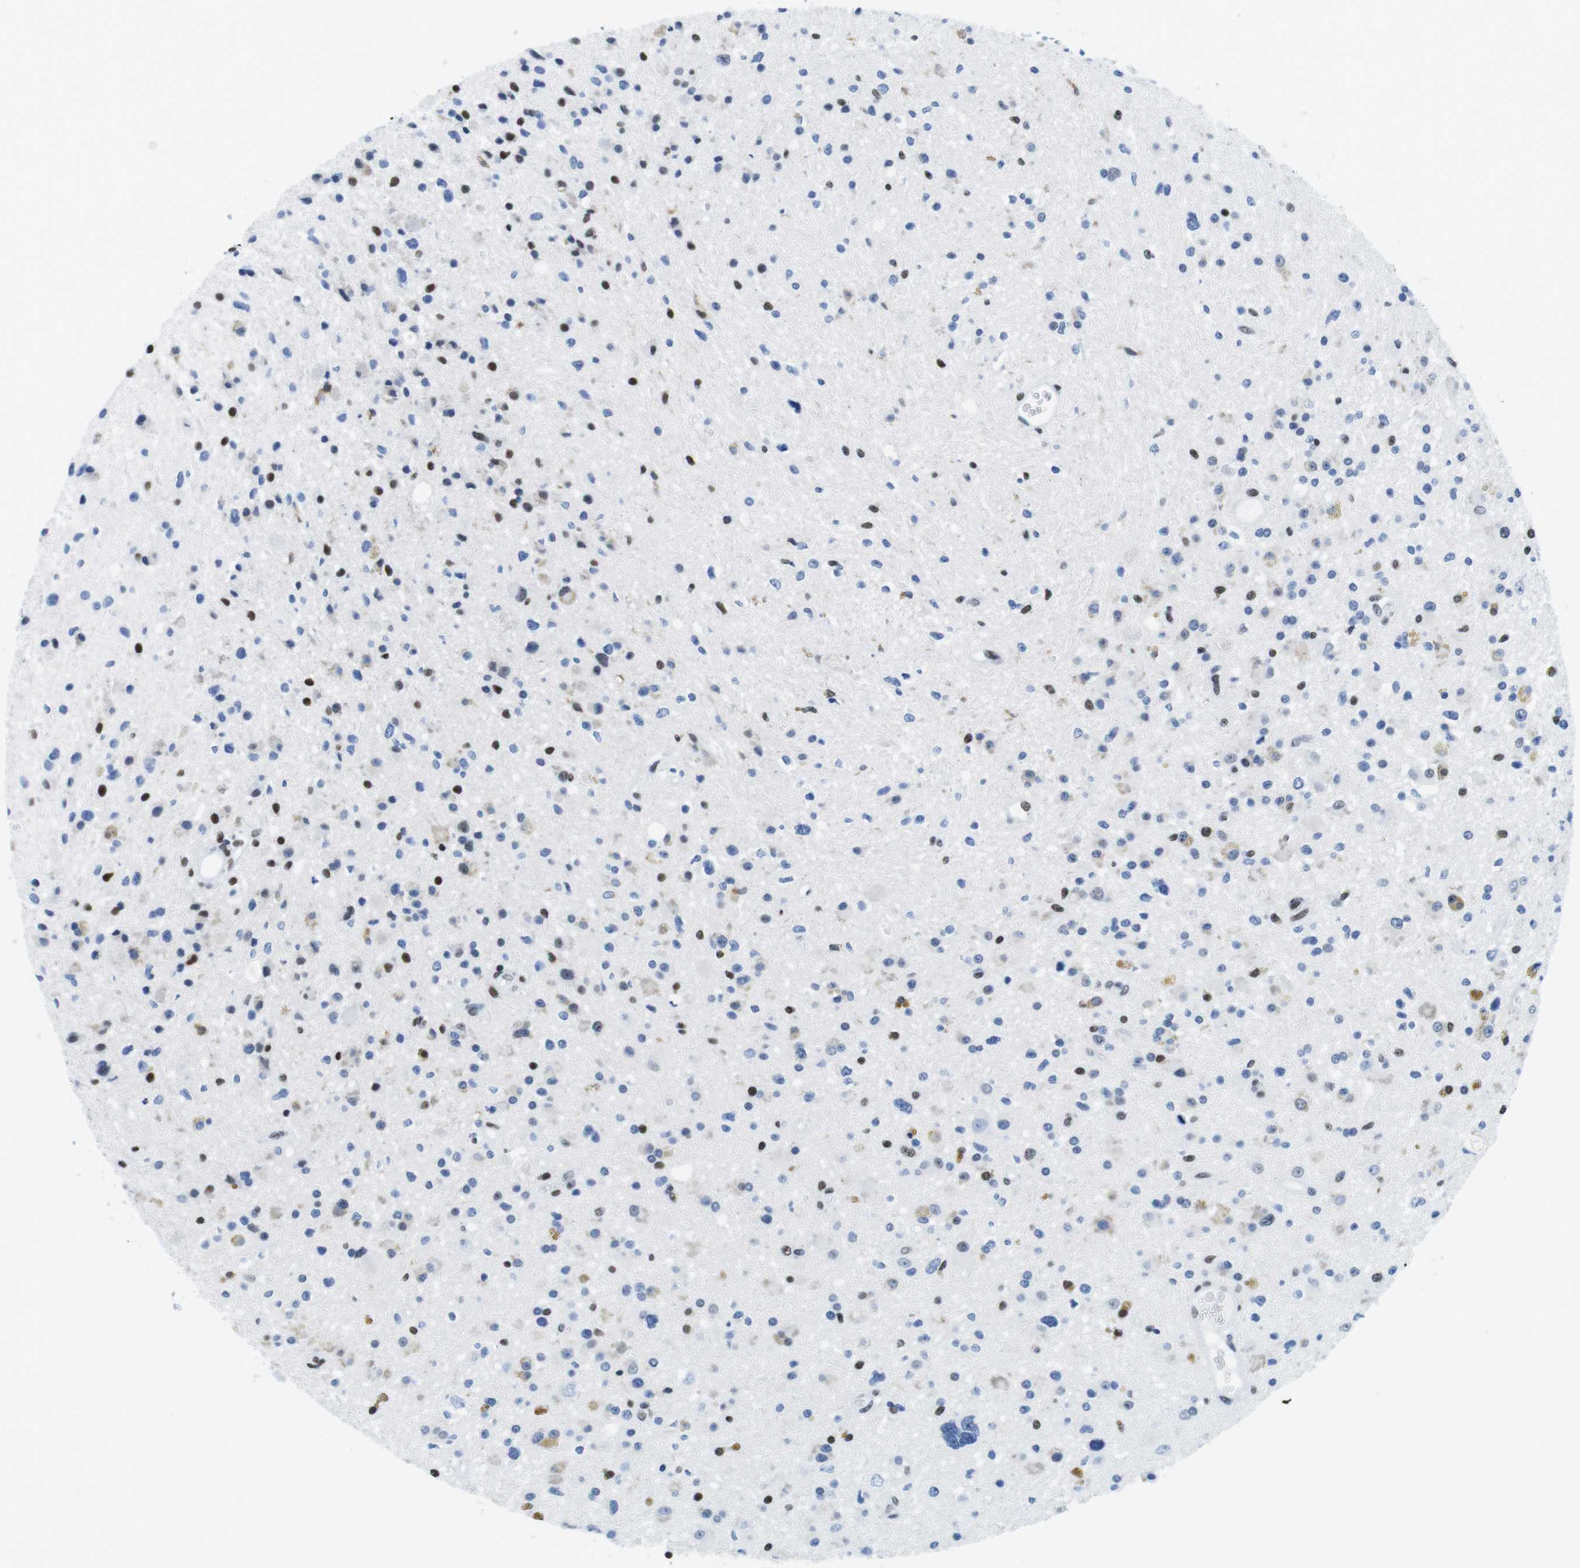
{"staining": {"intensity": "moderate", "quantity": "<25%", "location": "nuclear"}, "tissue": "glioma", "cell_type": "Tumor cells", "image_type": "cancer", "snomed": [{"axis": "morphology", "description": "Glioma, malignant, High grade"}, {"axis": "topography", "description": "Brain"}], "caption": "About <25% of tumor cells in human malignant high-grade glioma reveal moderate nuclear protein expression as visualized by brown immunohistochemical staining.", "gene": "IFI16", "patient": {"sex": "male", "age": 33}}